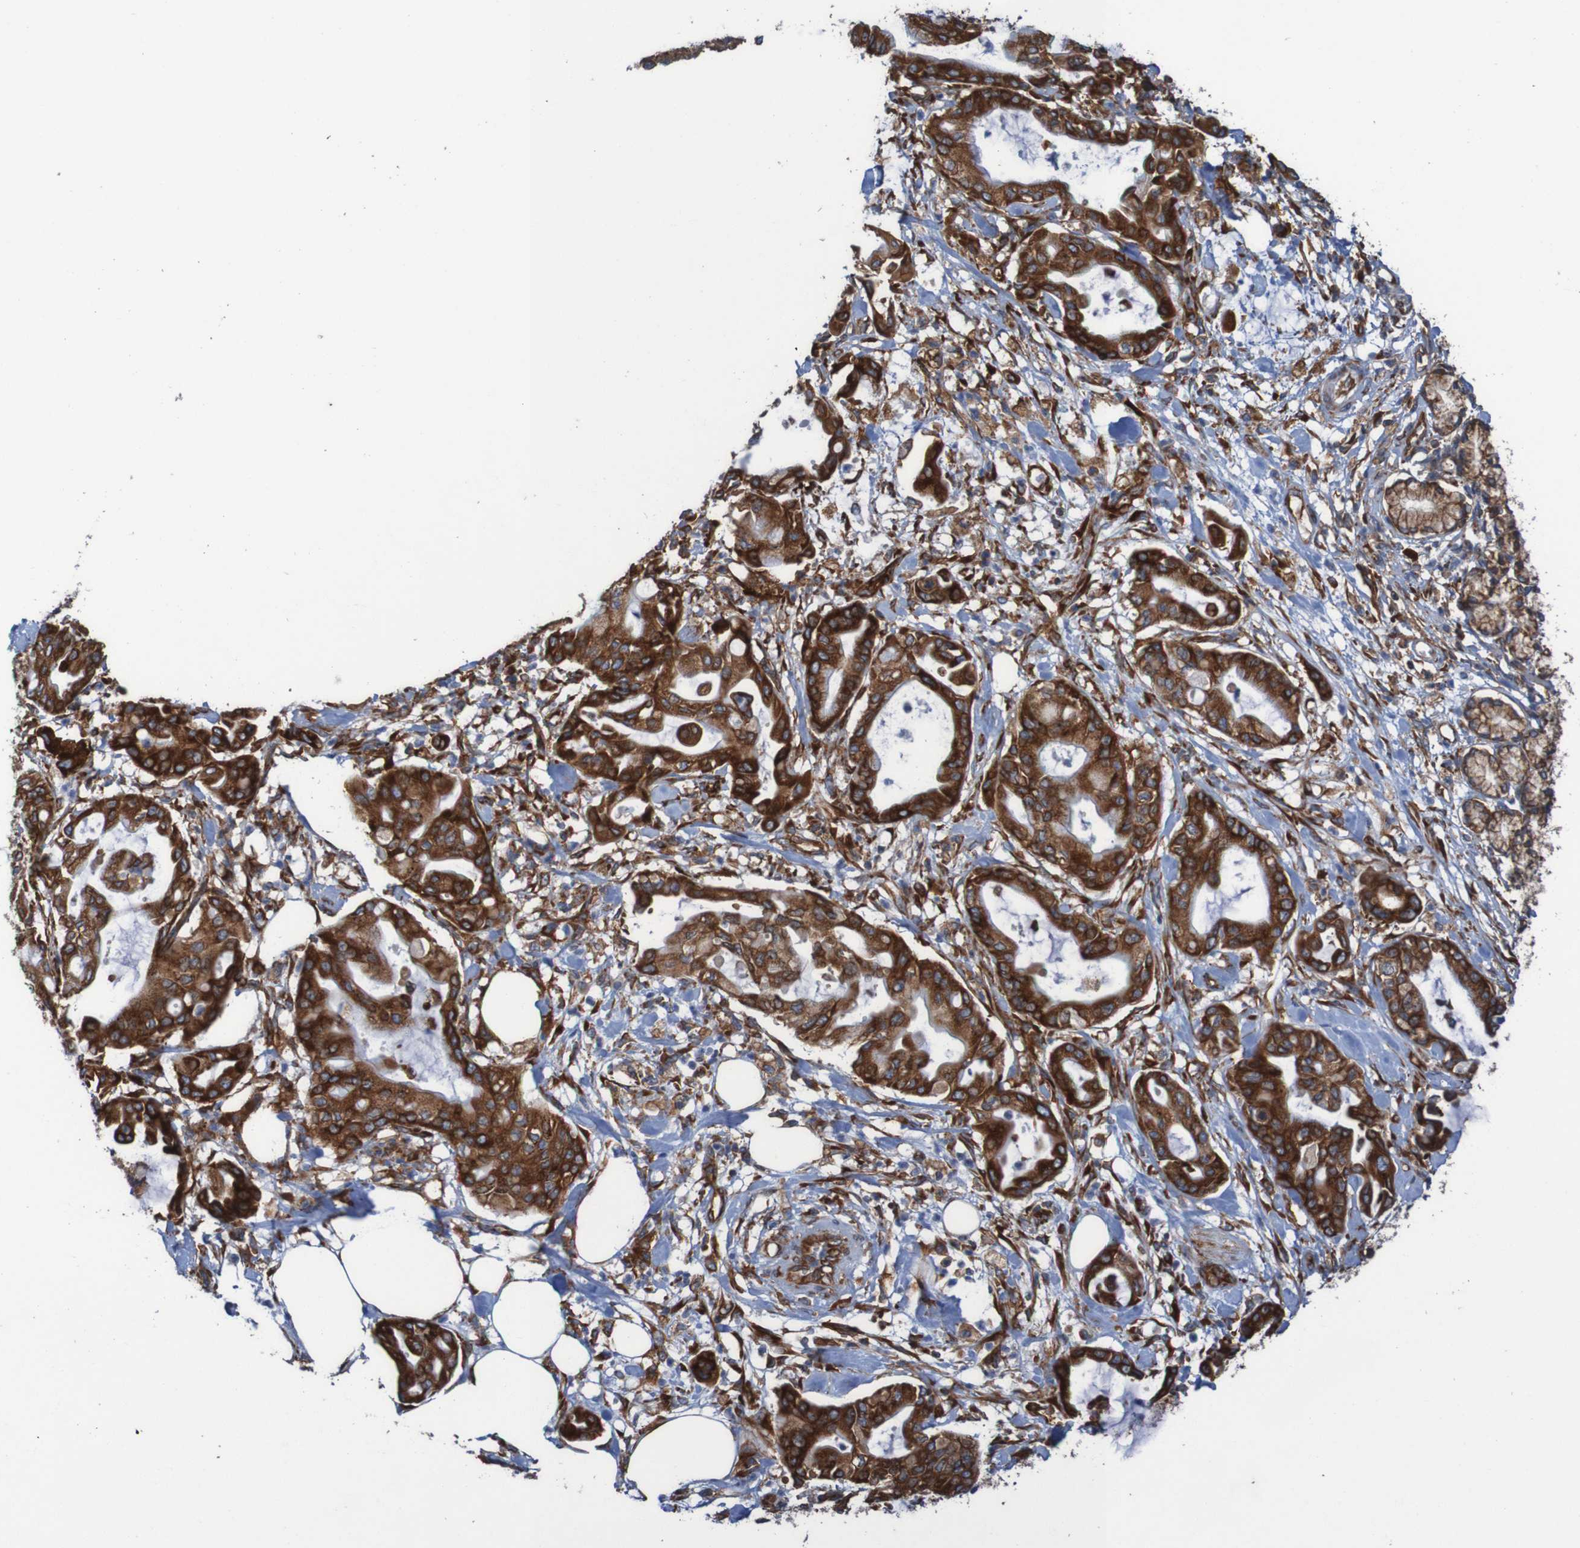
{"staining": {"intensity": "strong", "quantity": ">75%", "location": "cytoplasmic/membranous"}, "tissue": "pancreatic cancer", "cell_type": "Tumor cells", "image_type": "cancer", "snomed": [{"axis": "morphology", "description": "Adenocarcinoma, NOS"}, {"axis": "morphology", "description": "Adenocarcinoma, metastatic, NOS"}, {"axis": "topography", "description": "Lymph node"}, {"axis": "topography", "description": "Pancreas"}, {"axis": "topography", "description": "Duodenum"}], "caption": "This image reveals immunohistochemistry staining of pancreatic cancer (metastatic adenocarcinoma), with high strong cytoplasmic/membranous expression in approximately >75% of tumor cells.", "gene": "RPL10", "patient": {"sex": "female", "age": 64}}